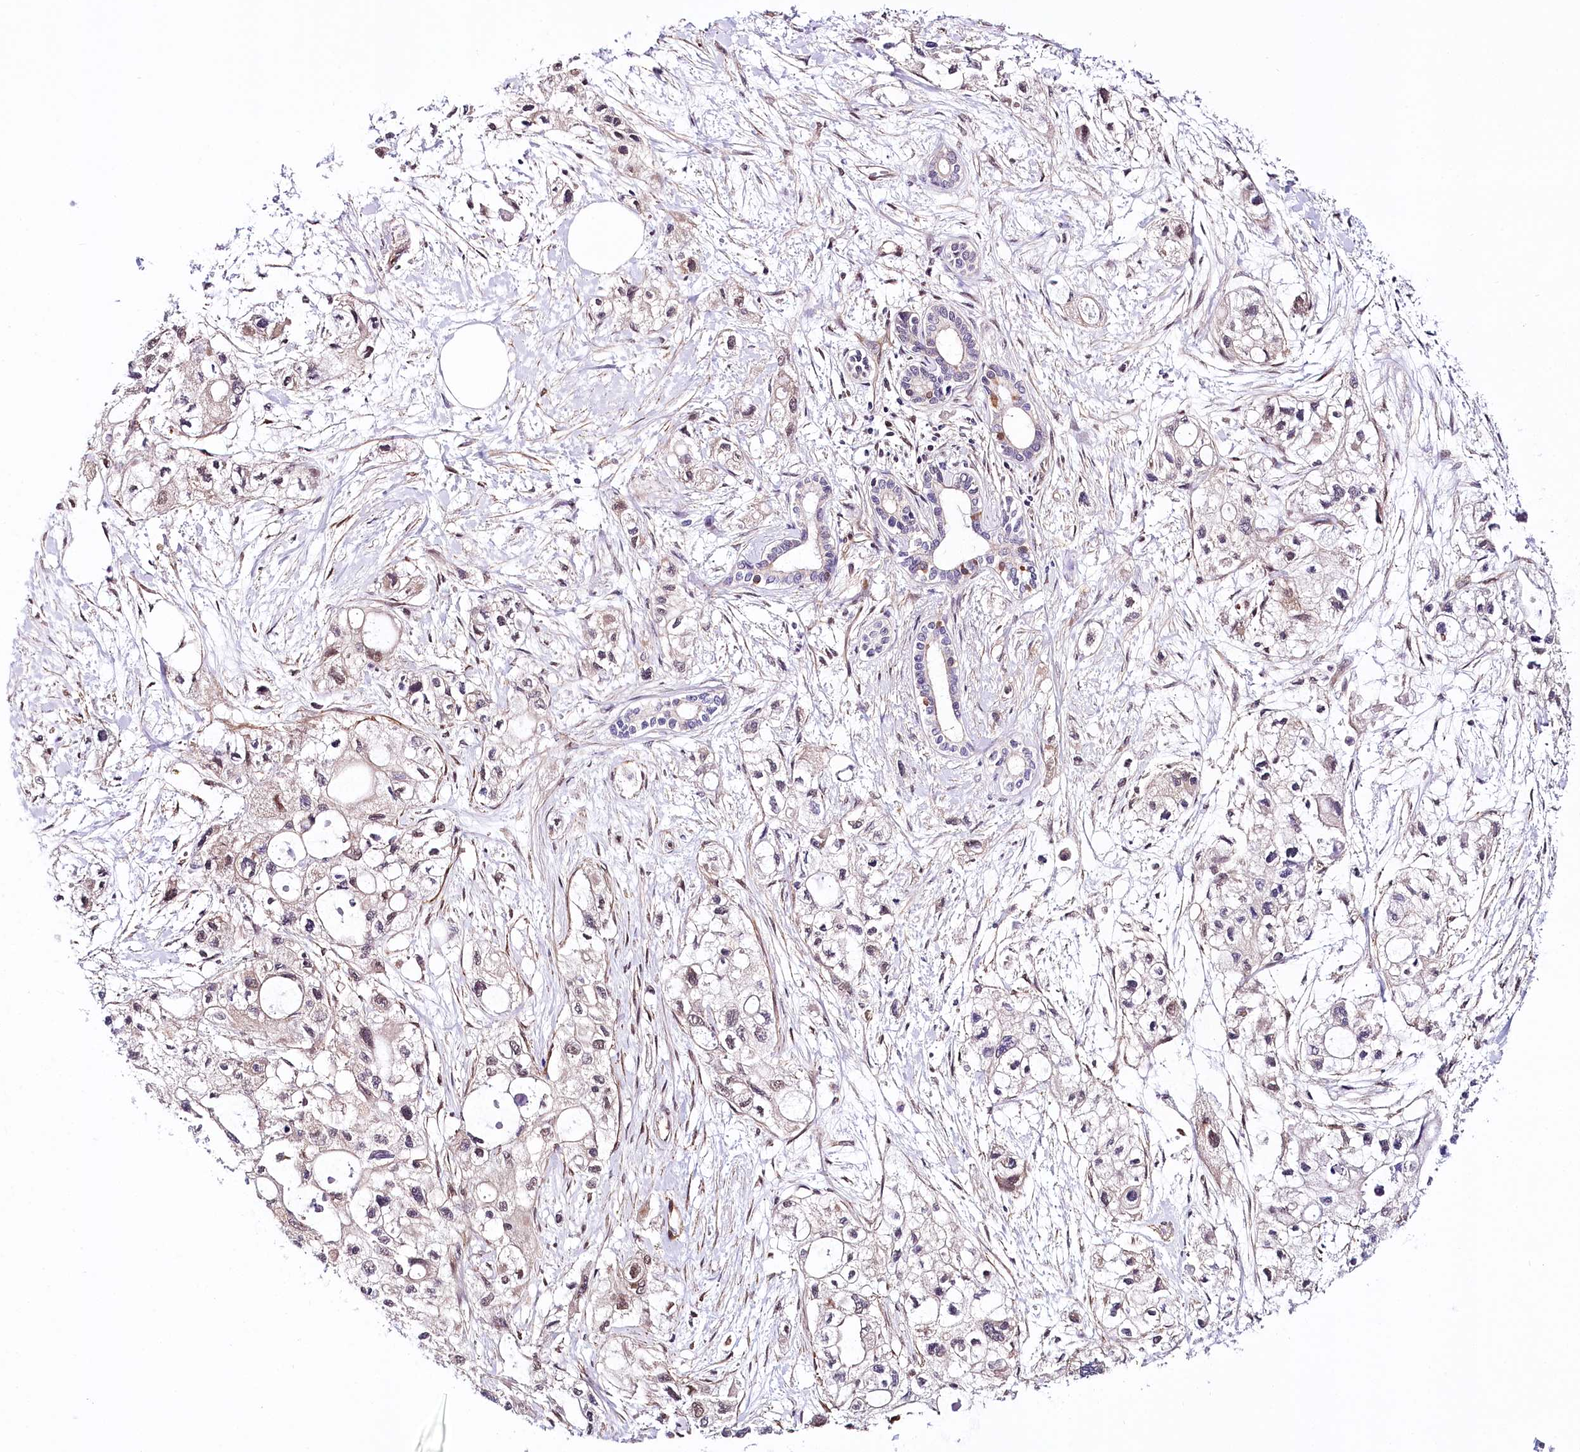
{"staining": {"intensity": "weak", "quantity": "<25%", "location": "nuclear"}, "tissue": "pancreatic cancer", "cell_type": "Tumor cells", "image_type": "cancer", "snomed": [{"axis": "morphology", "description": "Adenocarcinoma, NOS"}, {"axis": "topography", "description": "Pancreas"}], "caption": "An image of pancreatic cancer stained for a protein reveals no brown staining in tumor cells. (DAB immunohistochemistry, high magnification).", "gene": "PPP2R5B", "patient": {"sex": "male", "age": 75}}